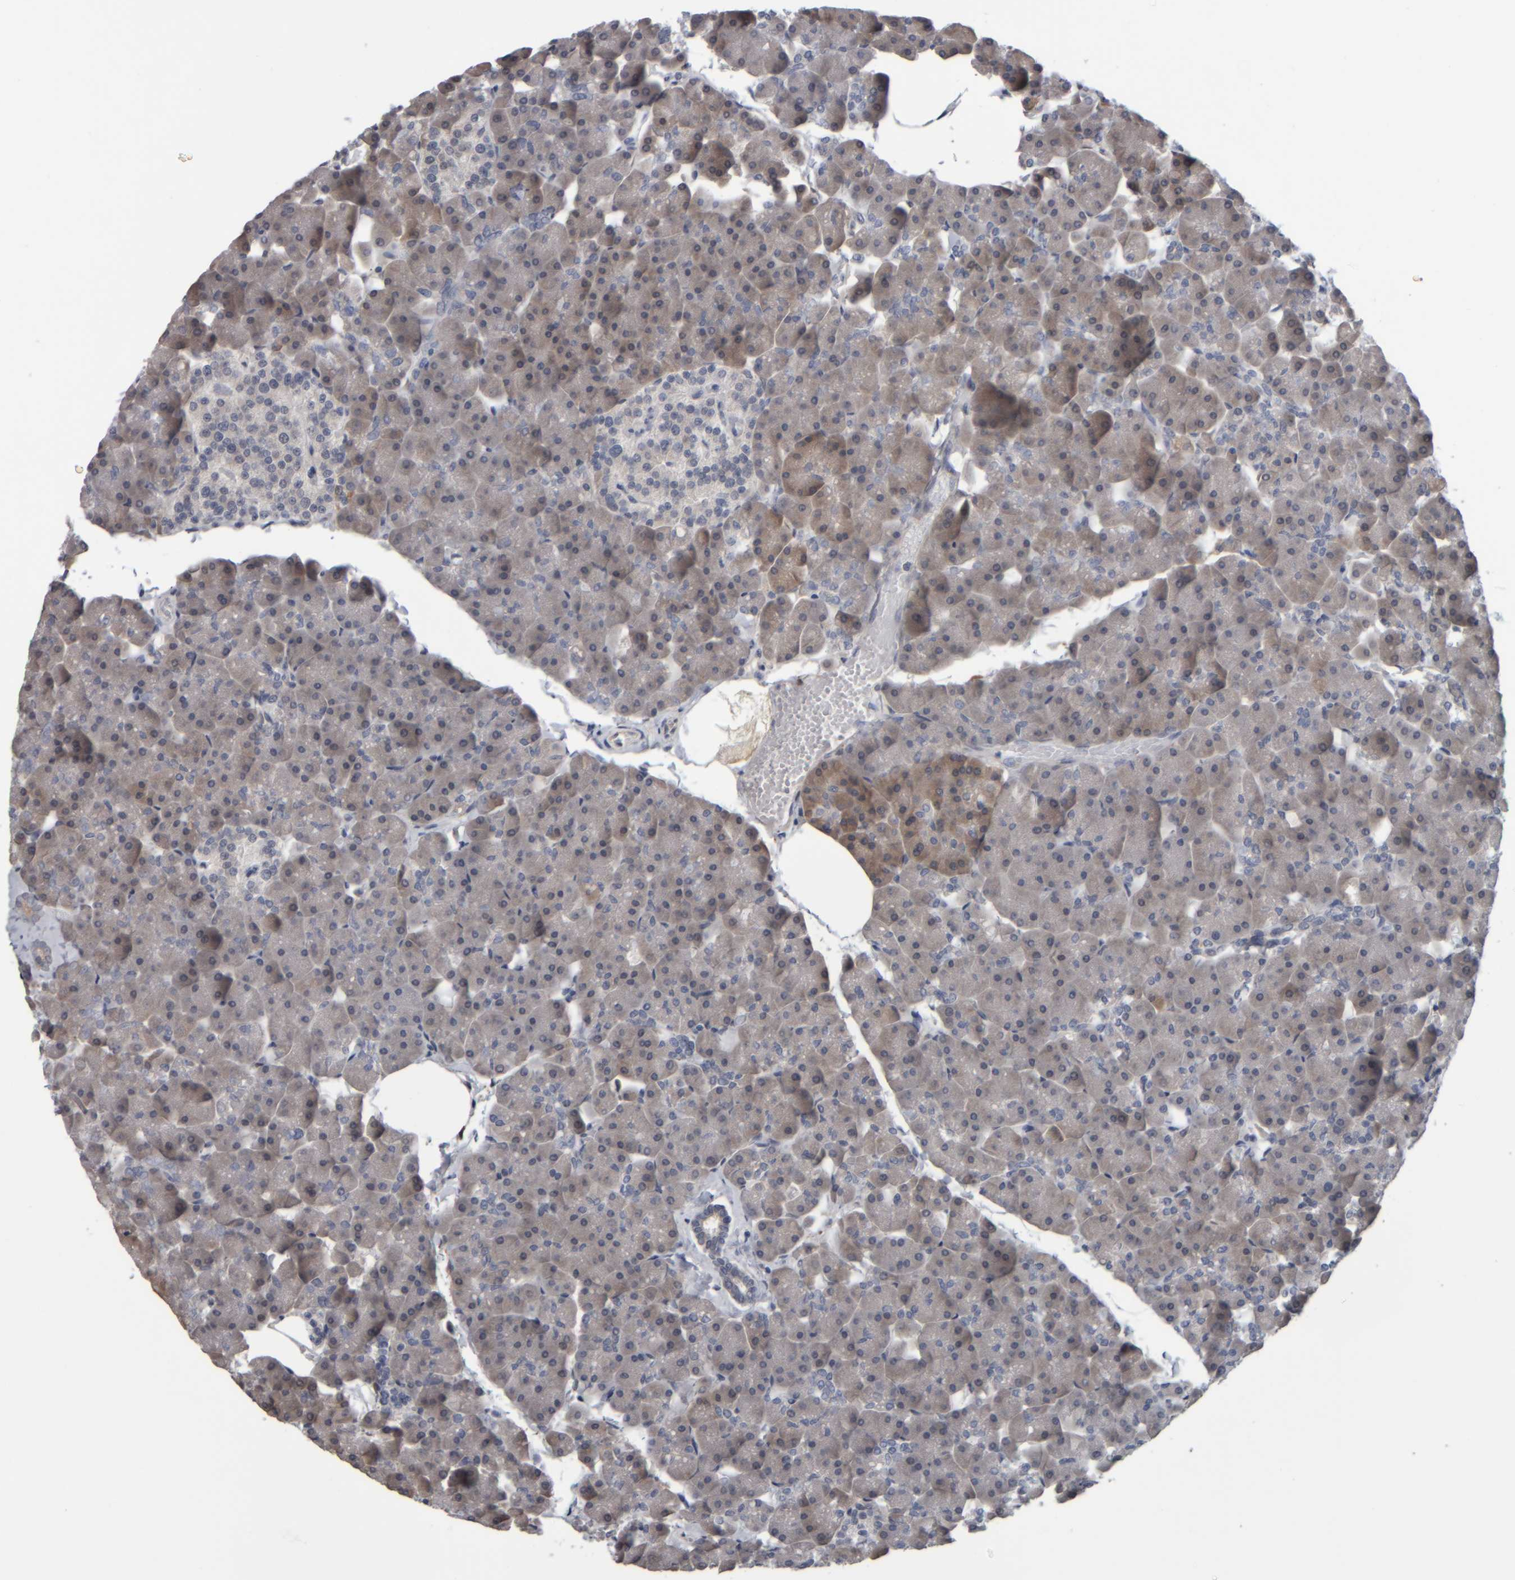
{"staining": {"intensity": "moderate", "quantity": "<25%", "location": "cytoplasmic/membranous"}, "tissue": "pancreas", "cell_type": "Exocrine glandular cells", "image_type": "normal", "snomed": [{"axis": "morphology", "description": "Normal tissue, NOS"}, {"axis": "topography", "description": "Pancreas"}], "caption": "Human pancreas stained with a brown dye displays moderate cytoplasmic/membranous positive staining in approximately <25% of exocrine glandular cells.", "gene": "COL14A1", "patient": {"sex": "male", "age": 35}}